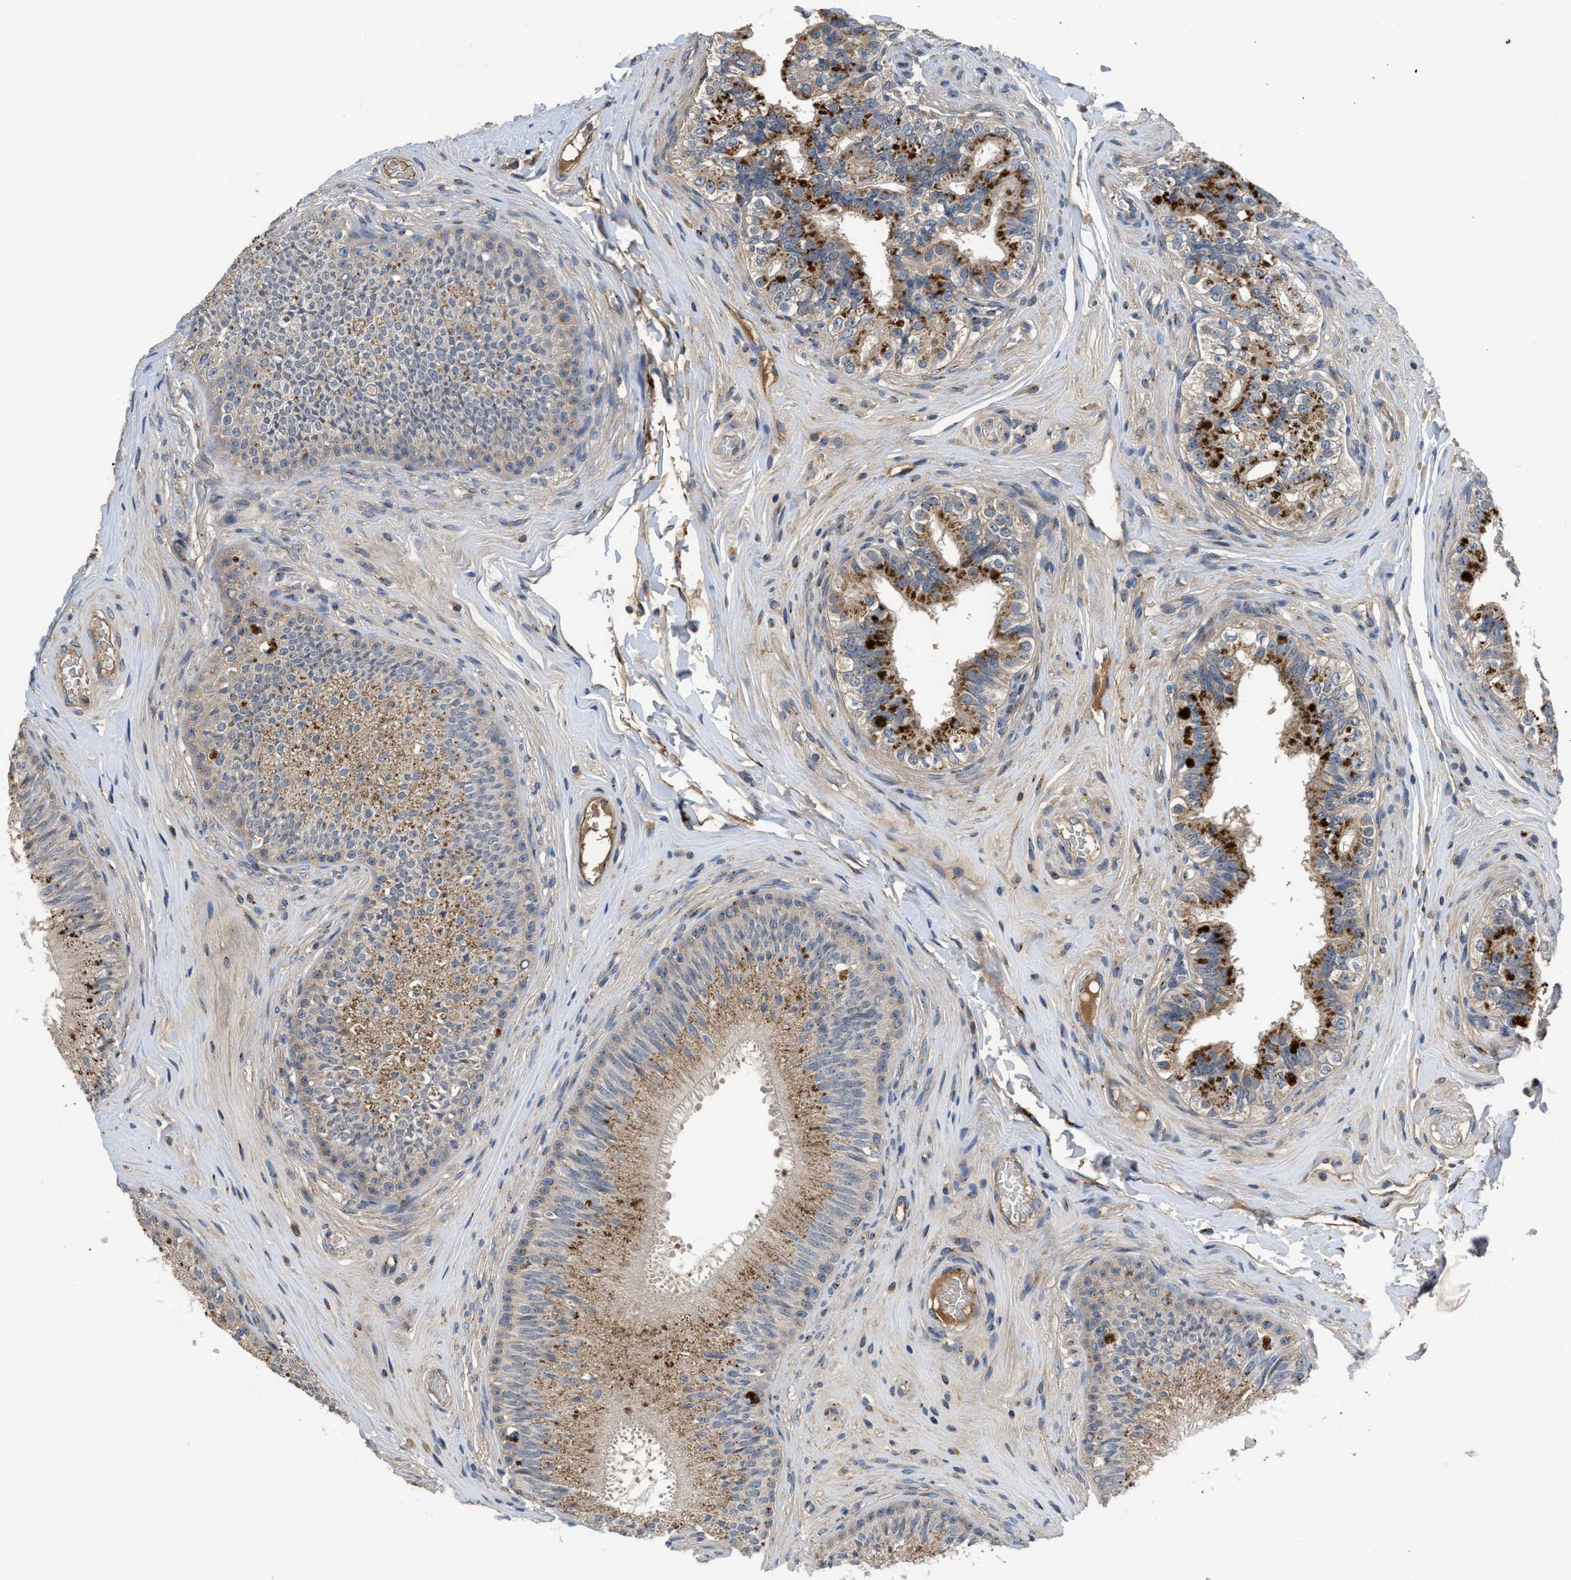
{"staining": {"intensity": "moderate", "quantity": ">75%", "location": "cytoplasmic/membranous"}, "tissue": "epididymis", "cell_type": "Glandular cells", "image_type": "normal", "snomed": [{"axis": "morphology", "description": "Normal tissue, NOS"}, {"axis": "topography", "description": "Testis"}, {"axis": "topography", "description": "Epididymis"}], "caption": "Protein expression by immunohistochemistry (IHC) reveals moderate cytoplasmic/membranous staining in approximately >75% of glandular cells in benign epididymis.", "gene": "SIK2", "patient": {"sex": "male", "age": 36}}